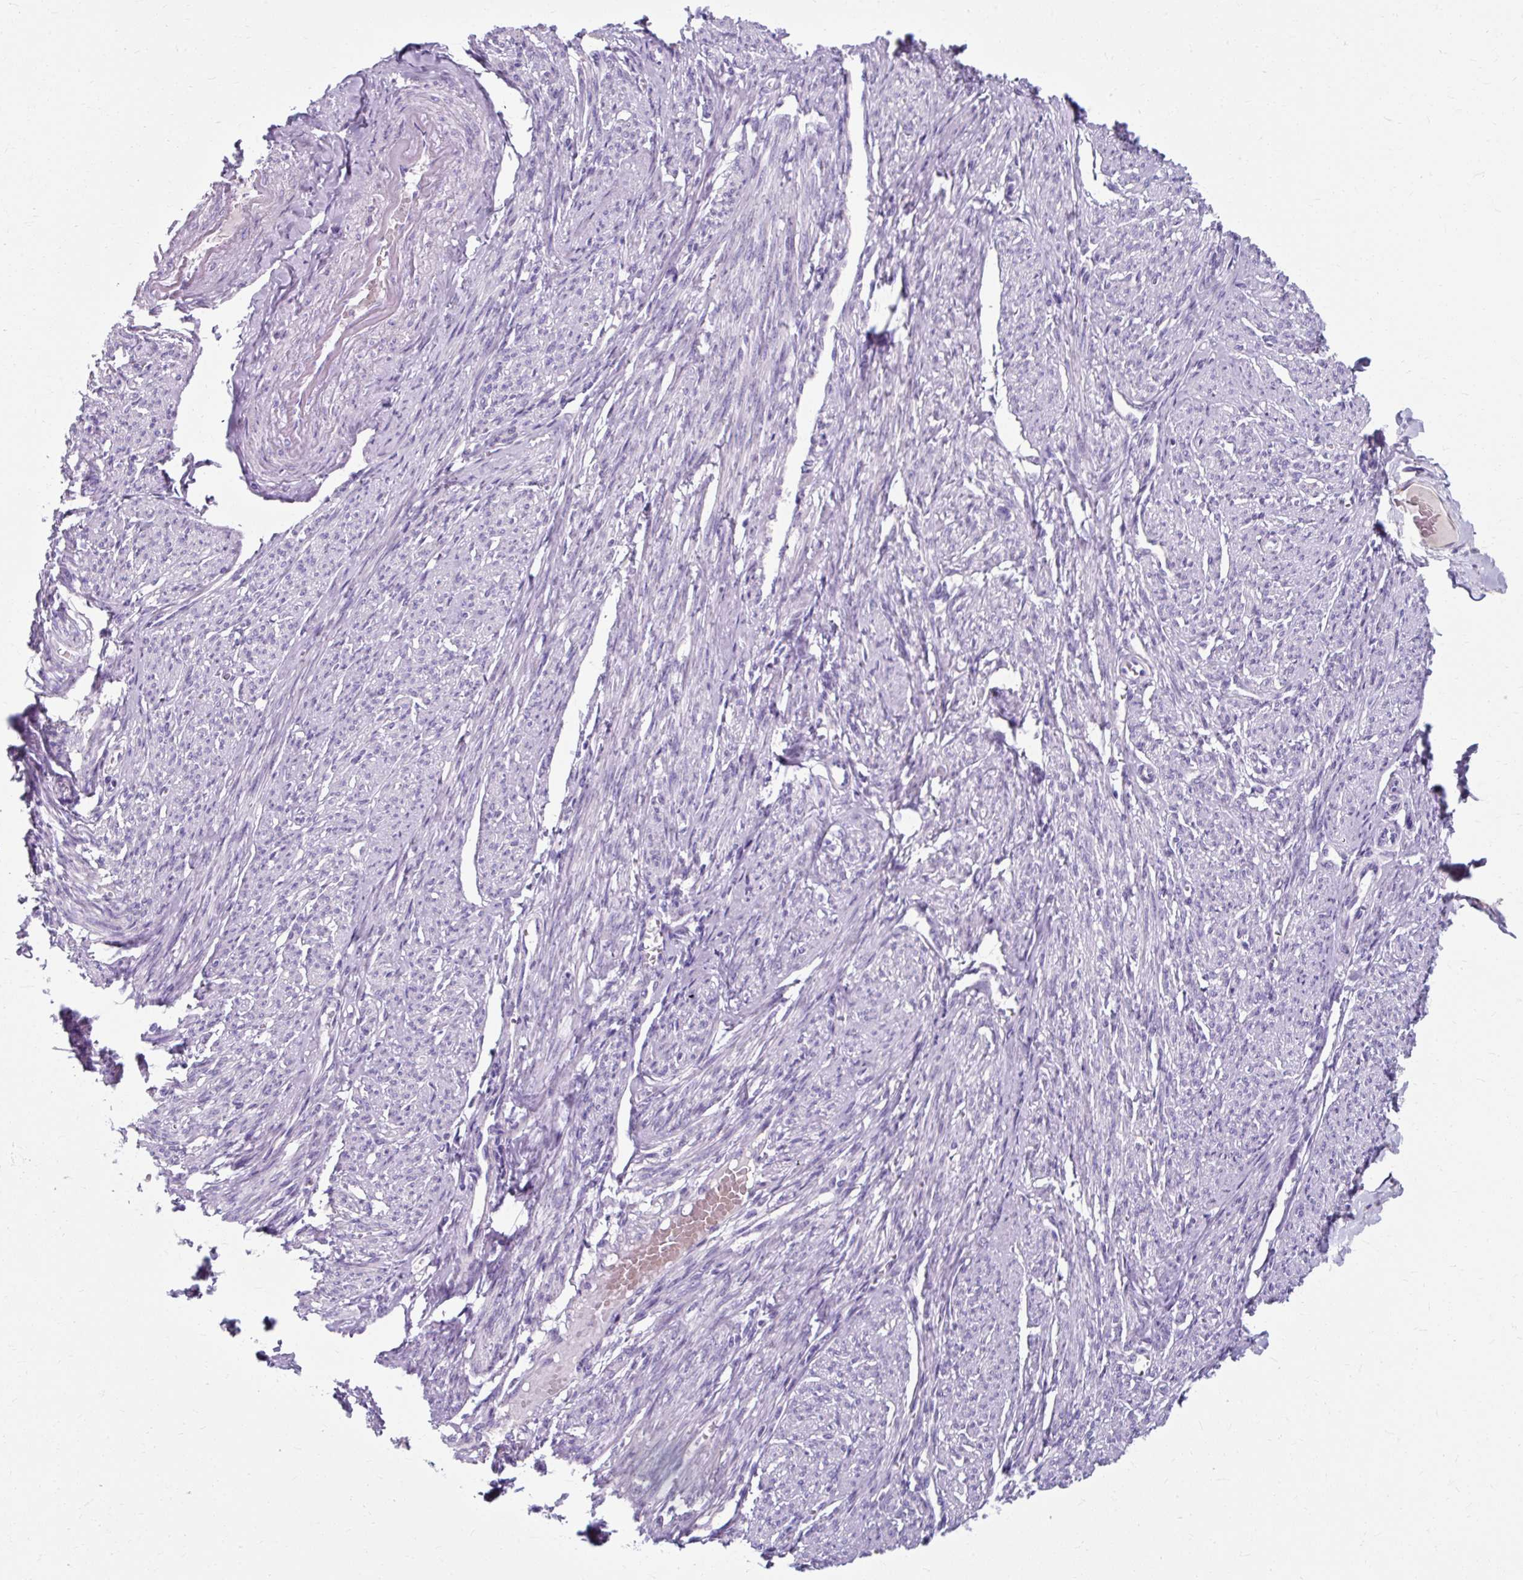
{"staining": {"intensity": "weak", "quantity": "<25%", "location": "cytoplasmic/membranous"}, "tissue": "smooth muscle", "cell_type": "Smooth muscle cells", "image_type": "normal", "snomed": [{"axis": "morphology", "description": "Normal tissue, NOS"}, {"axis": "topography", "description": "Smooth muscle"}], "caption": "A high-resolution histopathology image shows immunohistochemistry staining of benign smooth muscle, which displays no significant positivity in smooth muscle cells. (DAB (3,3'-diaminobenzidine) immunohistochemistry (IHC) visualized using brightfield microscopy, high magnification).", "gene": "ZNF555", "patient": {"sex": "female", "age": 65}}